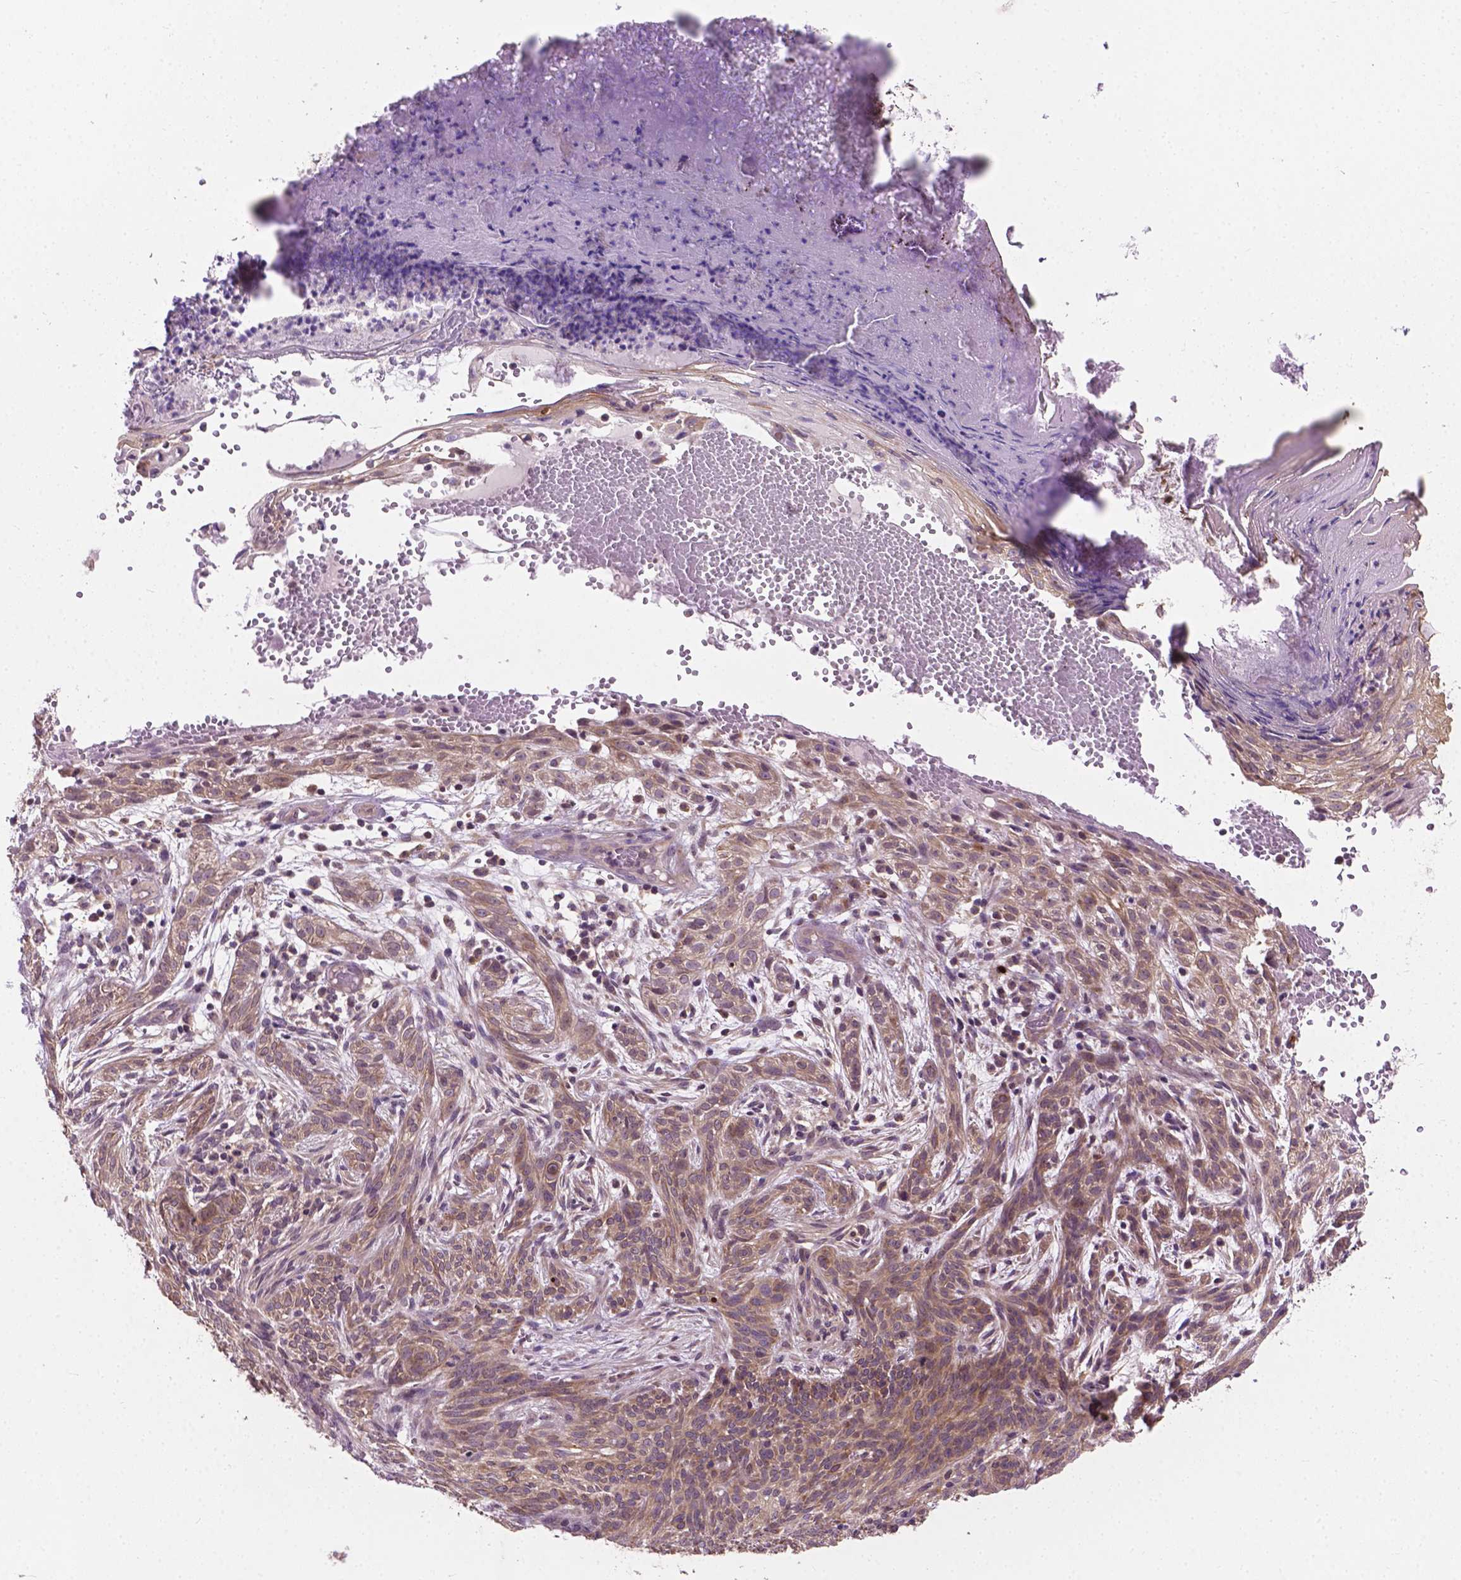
{"staining": {"intensity": "weak", "quantity": ">75%", "location": "cytoplasmic/membranous"}, "tissue": "skin cancer", "cell_type": "Tumor cells", "image_type": "cancer", "snomed": [{"axis": "morphology", "description": "Basal cell carcinoma"}, {"axis": "topography", "description": "Skin"}], "caption": "Immunohistochemical staining of human basal cell carcinoma (skin) exhibits weak cytoplasmic/membranous protein expression in approximately >75% of tumor cells. The staining was performed using DAB to visualize the protein expression in brown, while the nuclei were stained in blue with hematoxylin (Magnification: 20x).", "gene": "MZT1", "patient": {"sex": "male", "age": 84}}